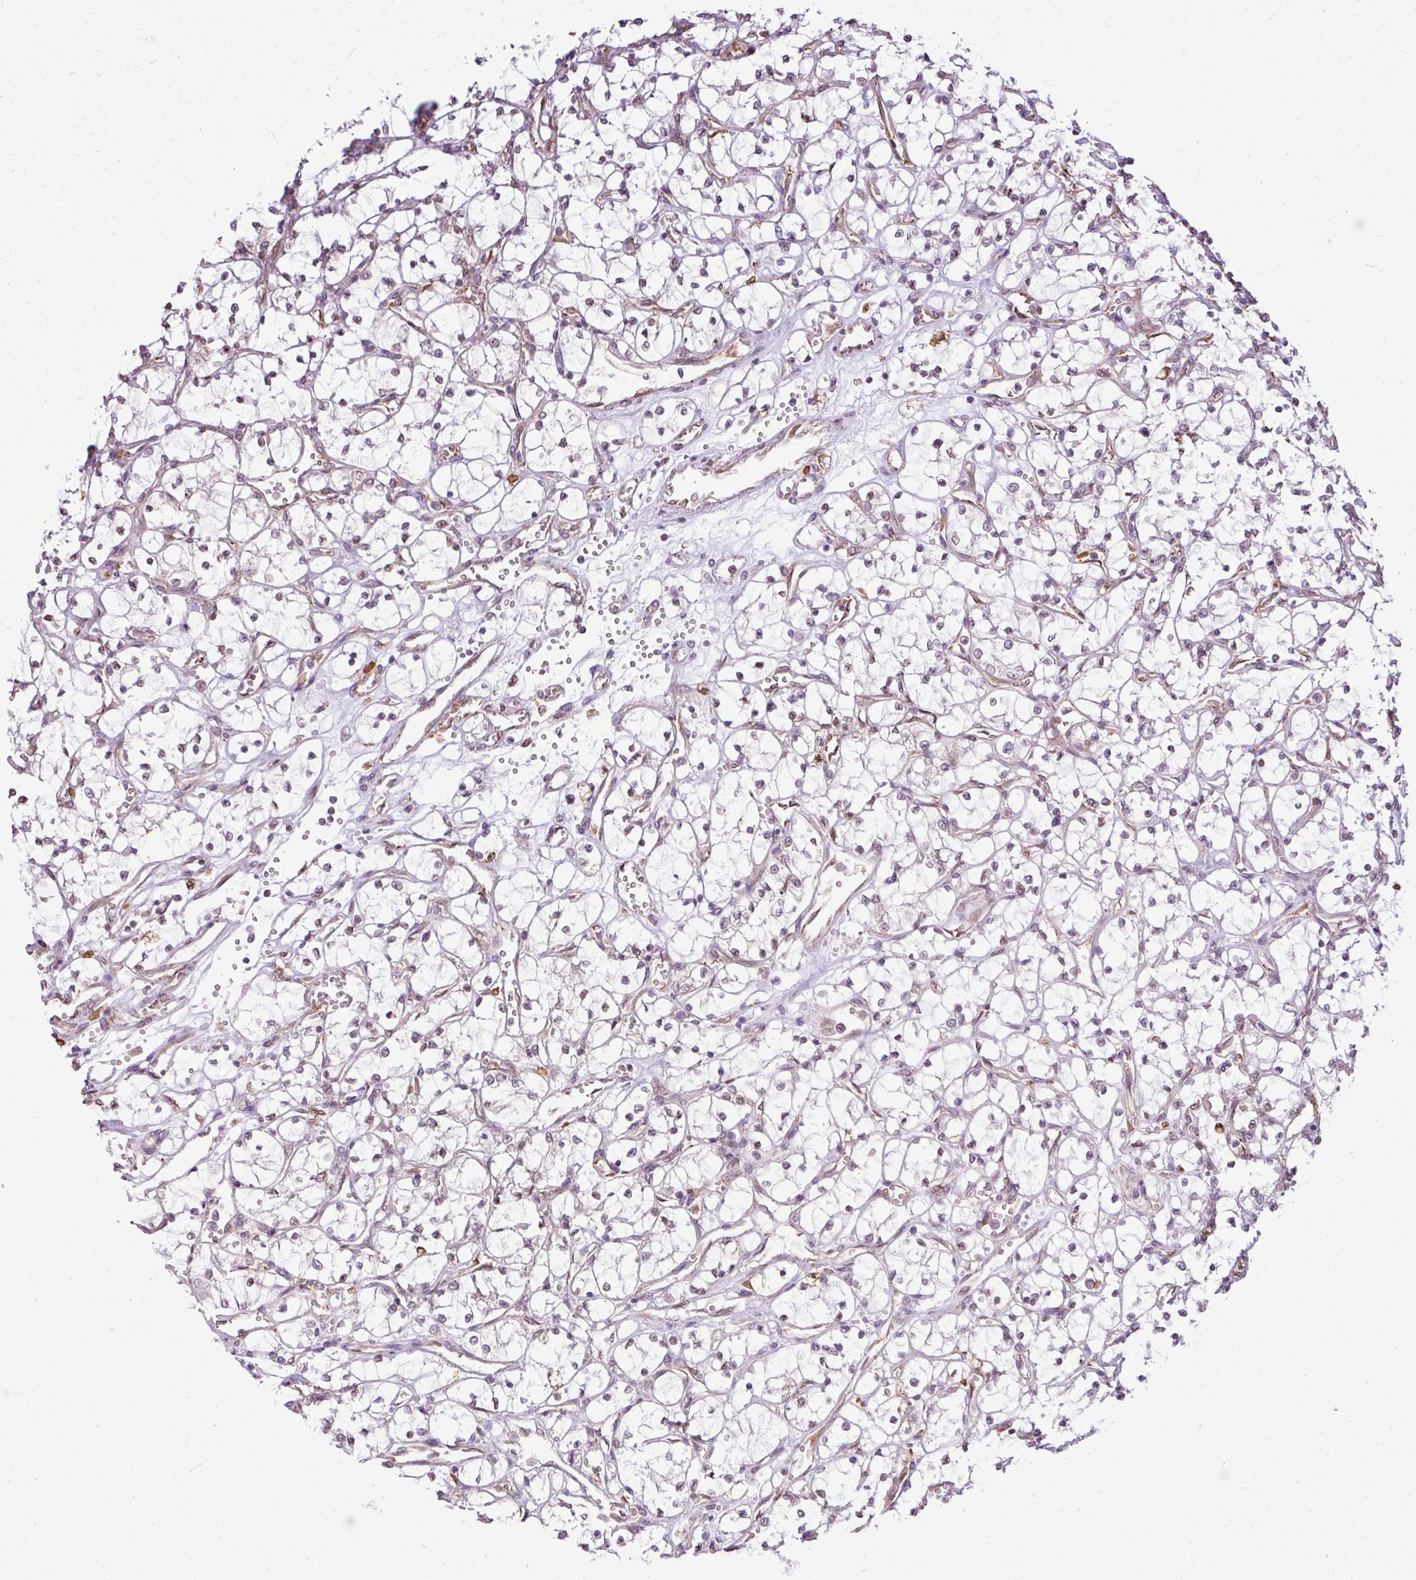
{"staining": {"intensity": "weak", "quantity": "<25%", "location": "nuclear"}, "tissue": "renal cancer", "cell_type": "Tumor cells", "image_type": "cancer", "snomed": [{"axis": "morphology", "description": "Adenocarcinoma, NOS"}, {"axis": "topography", "description": "Kidney"}], "caption": "A high-resolution photomicrograph shows IHC staining of renal cancer, which displays no significant staining in tumor cells. Nuclei are stained in blue.", "gene": "COX18", "patient": {"sex": "female", "age": 69}}